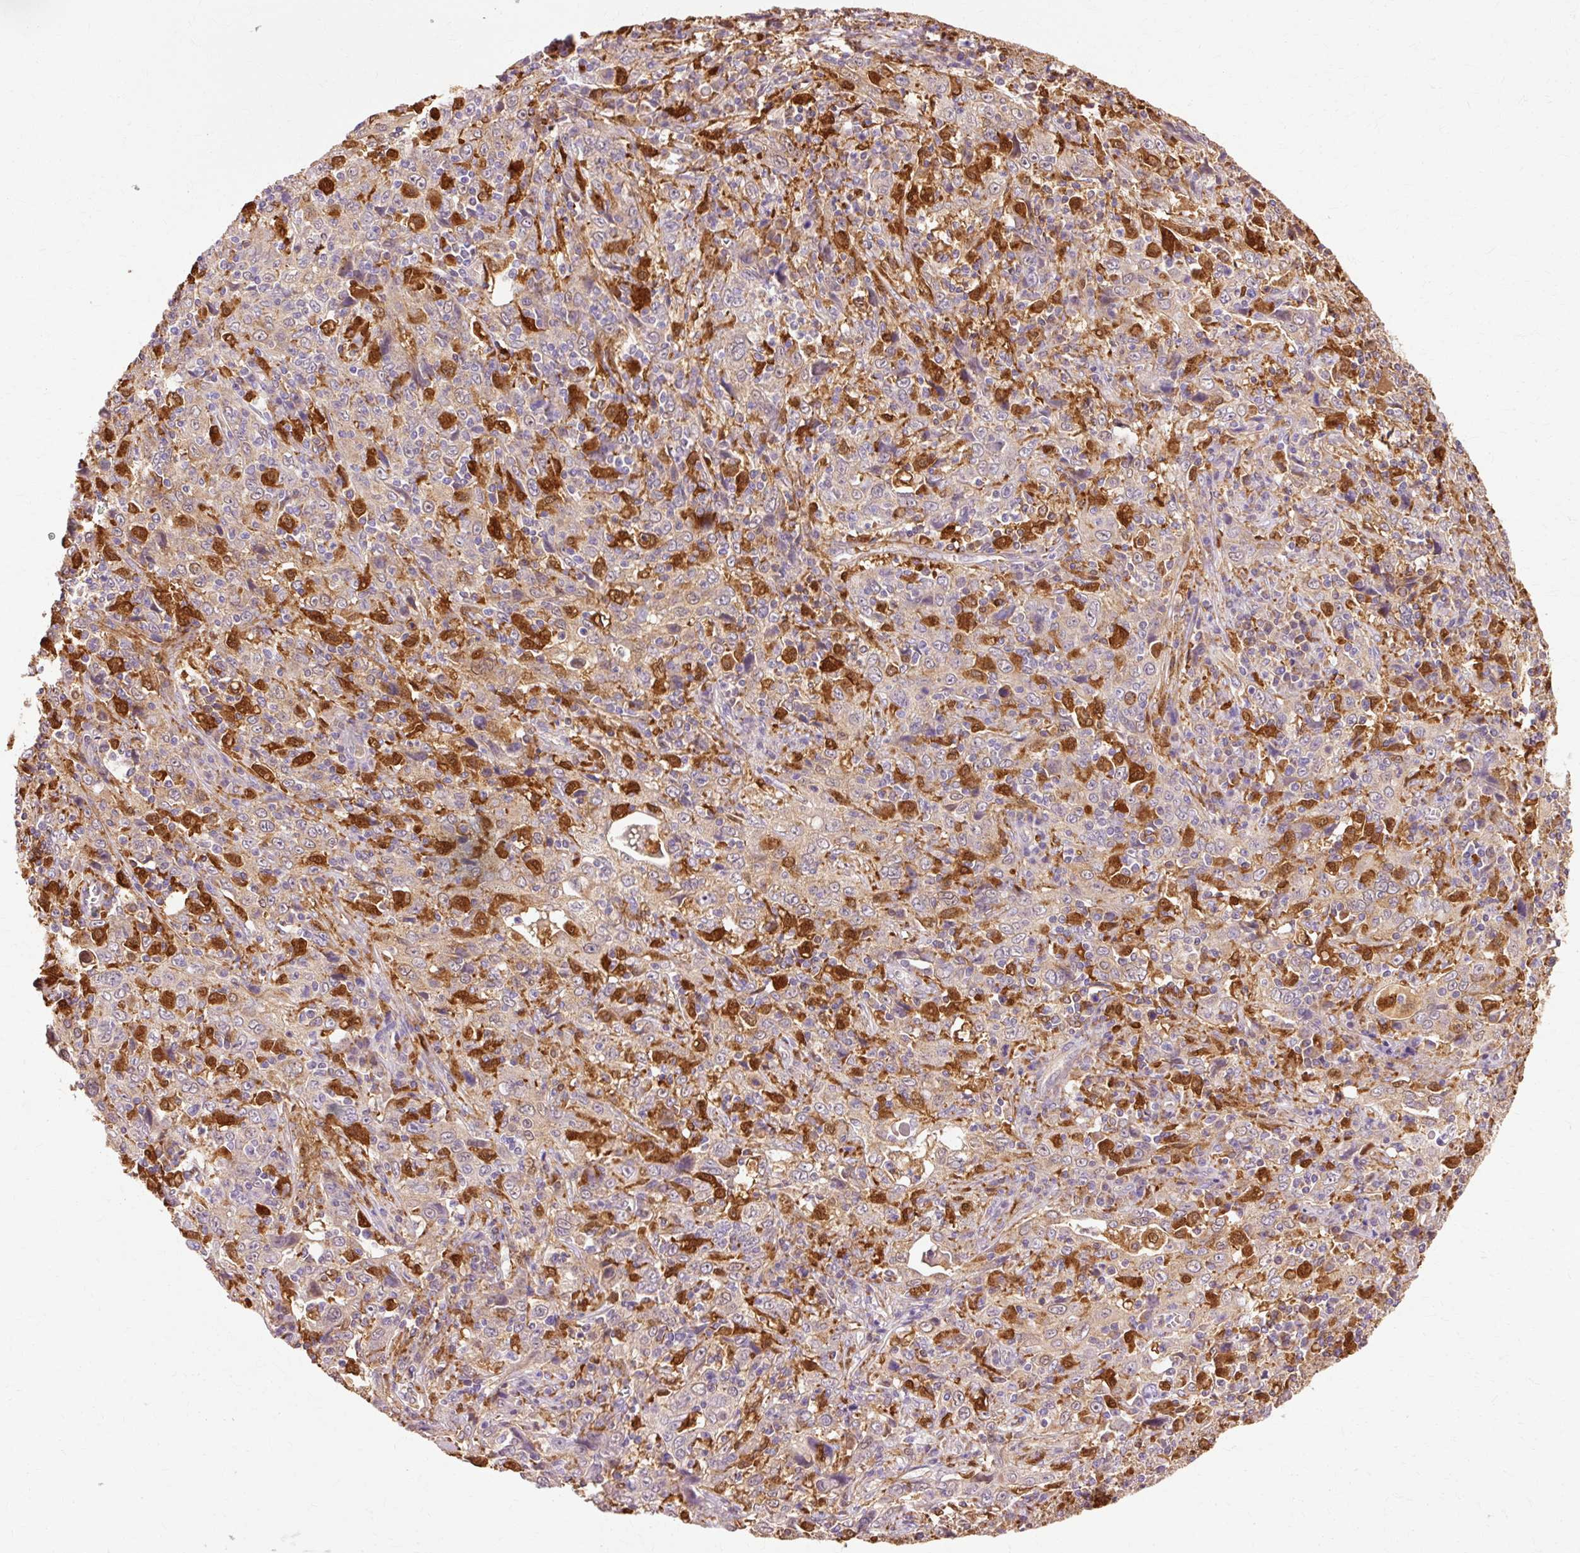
{"staining": {"intensity": "weak", "quantity": "25%-75%", "location": "cytoplasmic/membranous"}, "tissue": "cervical cancer", "cell_type": "Tumor cells", "image_type": "cancer", "snomed": [{"axis": "morphology", "description": "Squamous cell carcinoma, NOS"}, {"axis": "topography", "description": "Cervix"}], "caption": "A brown stain highlights weak cytoplasmic/membranous staining of a protein in human cervical squamous cell carcinoma tumor cells.", "gene": "GPX1", "patient": {"sex": "female", "age": 46}}